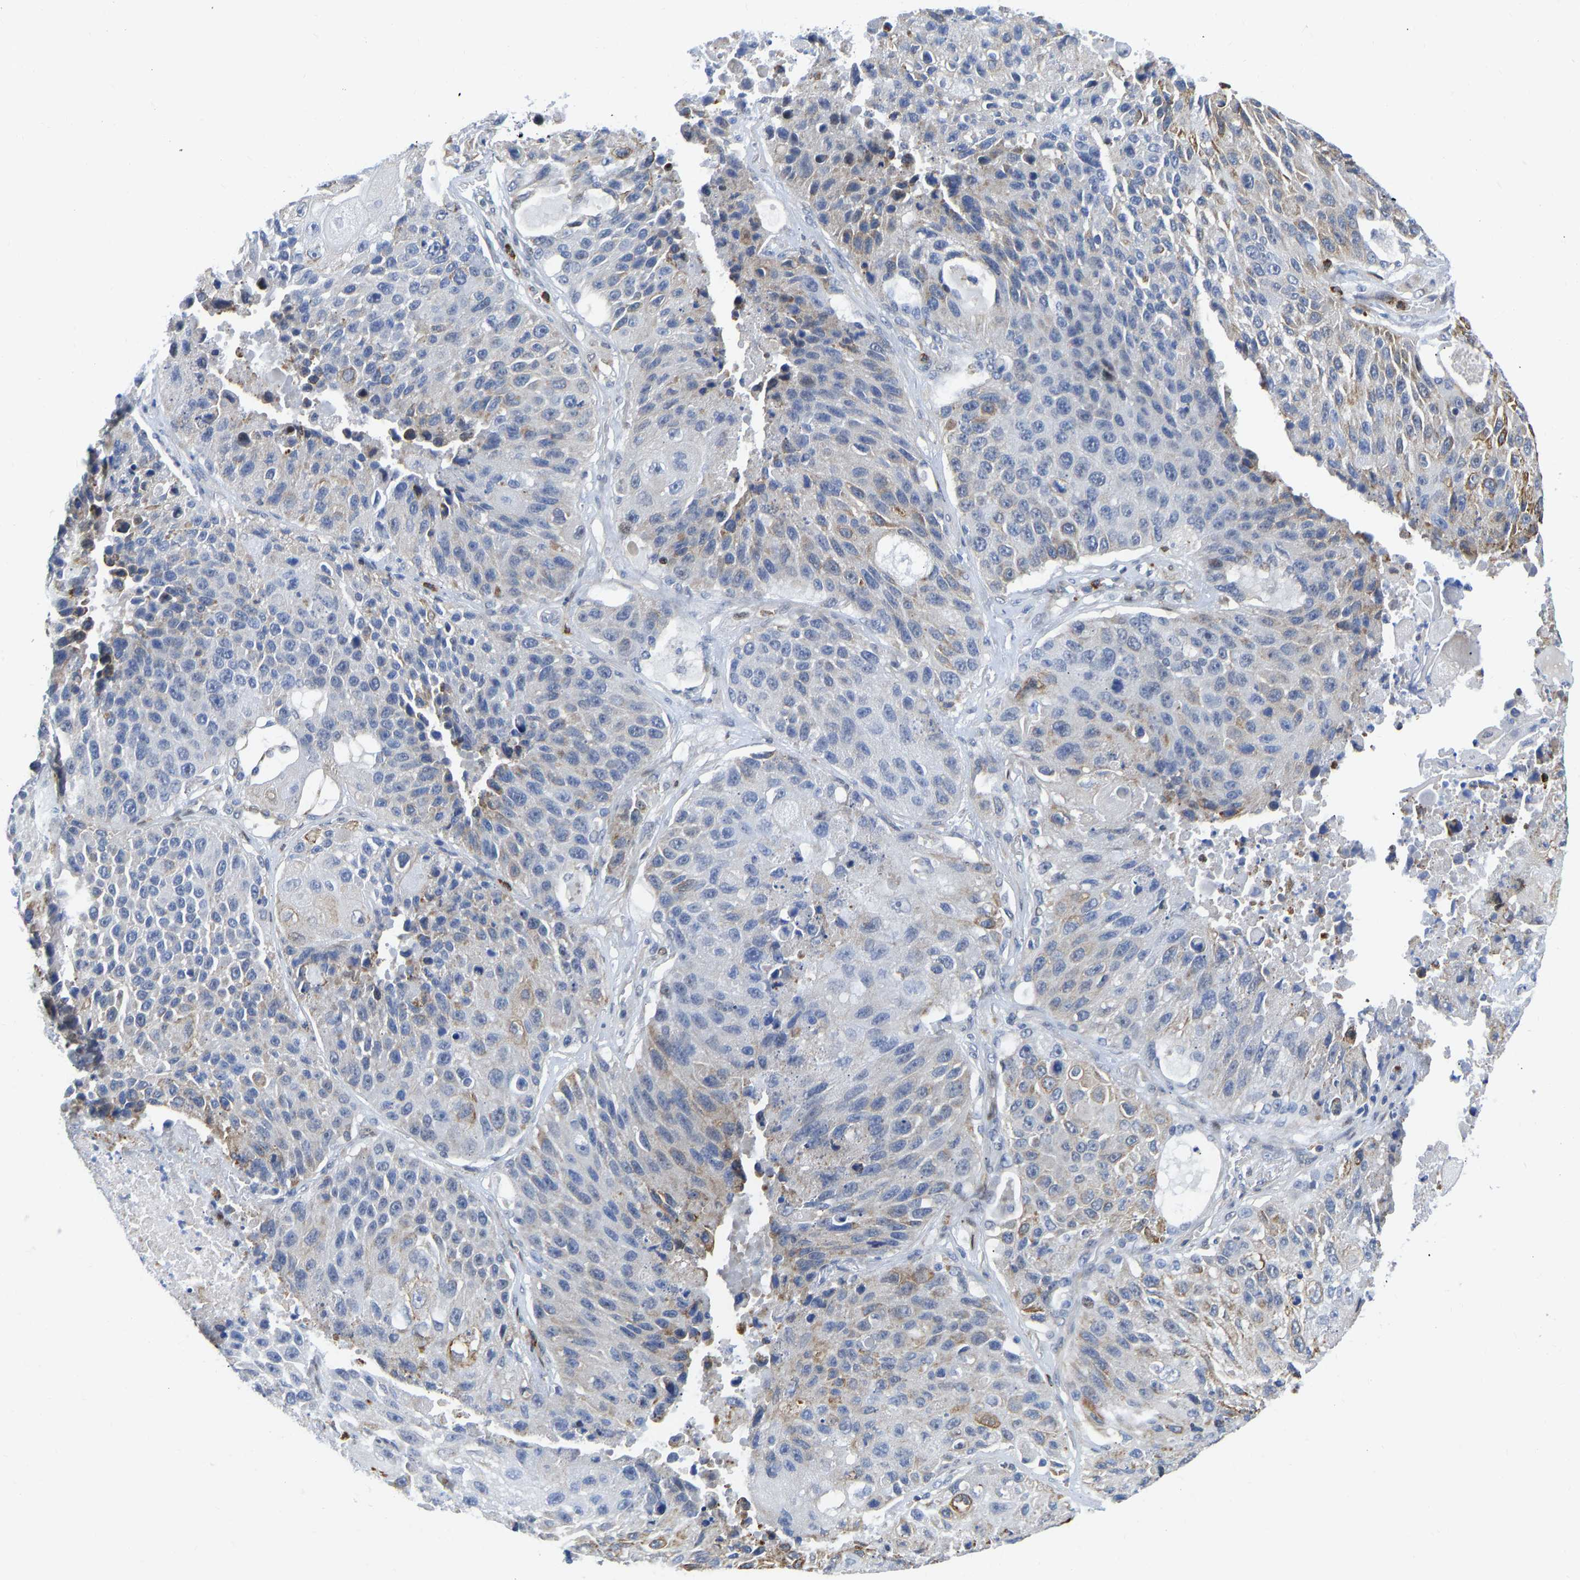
{"staining": {"intensity": "moderate", "quantity": "<25%", "location": "cytoplasmic/membranous"}, "tissue": "lung cancer", "cell_type": "Tumor cells", "image_type": "cancer", "snomed": [{"axis": "morphology", "description": "Squamous cell carcinoma, NOS"}, {"axis": "topography", "description": "Lung"}], "caption": "This is a photomicrograph of IHC staining of squamous cell carcinoma (lung), which shows moderate expression in the cytoplasmic/membranous of tumor cells.", "gene": "HDAC5", "patient": {"sex": "male", "age": 61}}